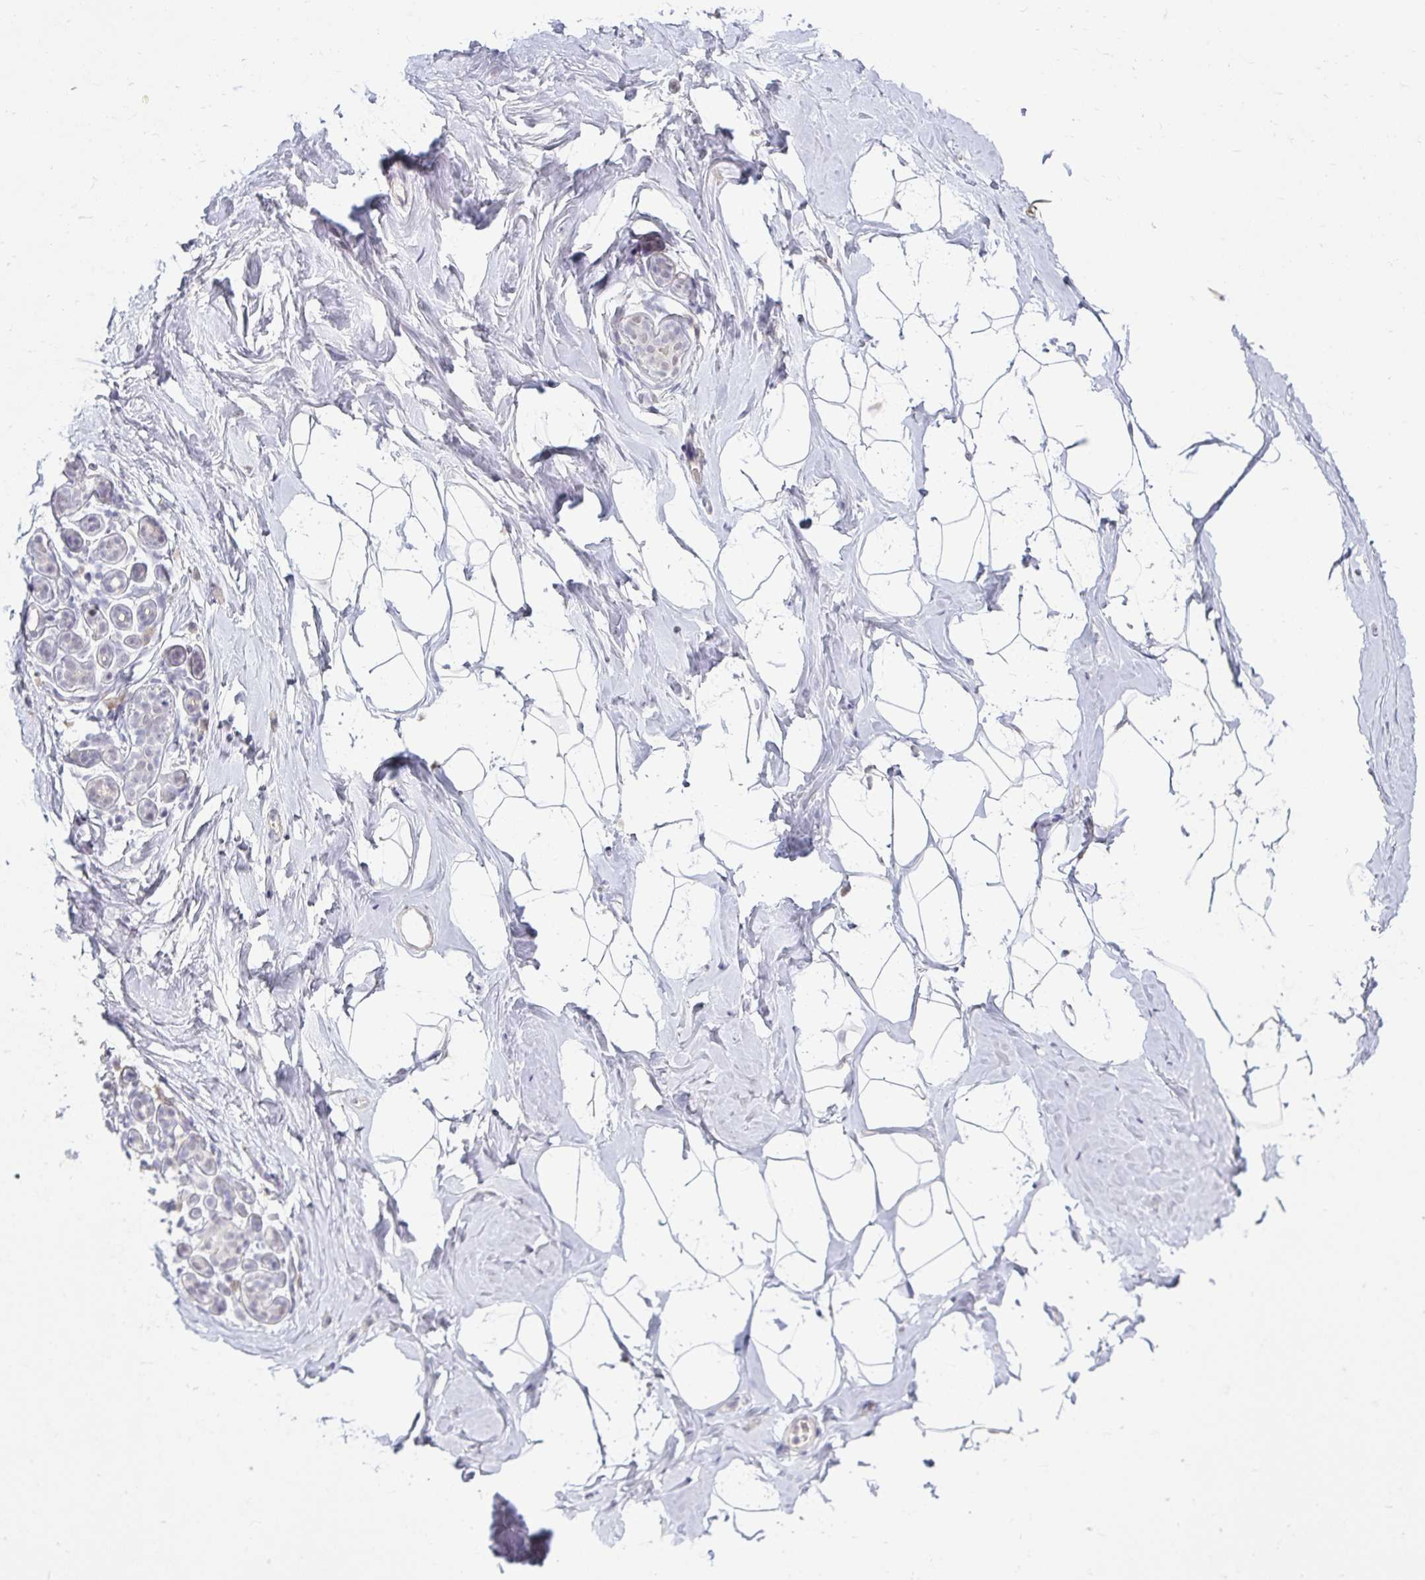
{"staining": {"intensity": "negative", "quantity": "none", "location": "none"}, "tissue": "breast", "cell_type": "Adipocytes", "image_type": "normal", "snomed": [{"axis": "morphology", "description": "Normal tissue, NOS"}, {"axis": "topography", "description": "Breast"}], "caption": "Adipocytes show no significant protein staining in unremarkable breast. The staining is performed using DAB brown chromogen with nuclei counter-stained in using hematoxylin.", "gene": "DDN", "patient": {"sex": "female", "age": 32}}